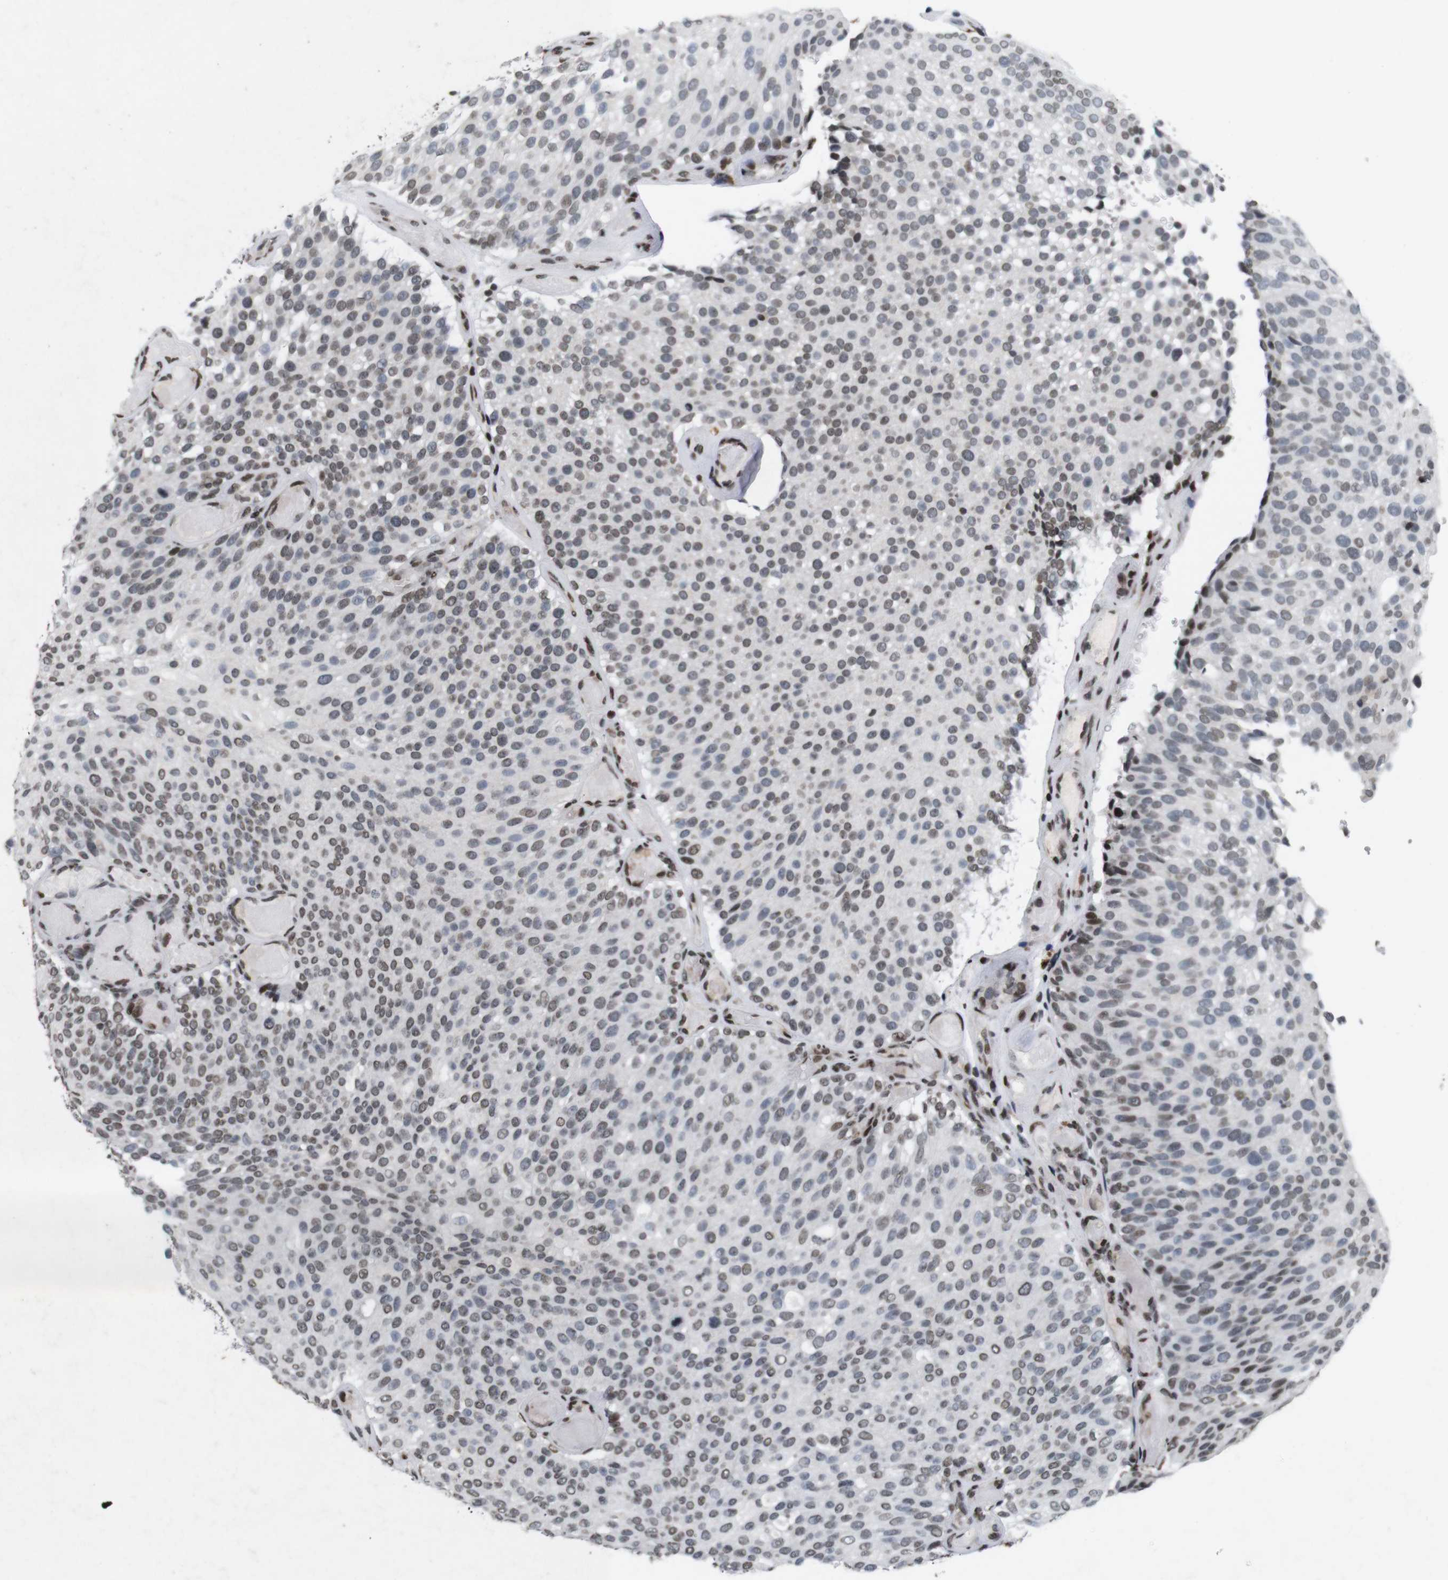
{"staining": {"intensity": "weak", "quantity": "25%-75%", "location": "nuclear"}, "tissue": "urothelial cancer", "cell_type": "Tumor cells", "image_type": "cancer", "snomed": [{"axis": "morphology", "description": "Urothelial carcinoma, Low grade"}, {"axis": "topography", "description": "Urinary bladder"}], "caption": "Urothelial cancer tissue displays weak nuclear positivity in approximately 25%-75% of tumor cells, visualized by immunohistochemistry.", "gene": "MAGEH1", "patient": {"sex": "male", "age": 78}}